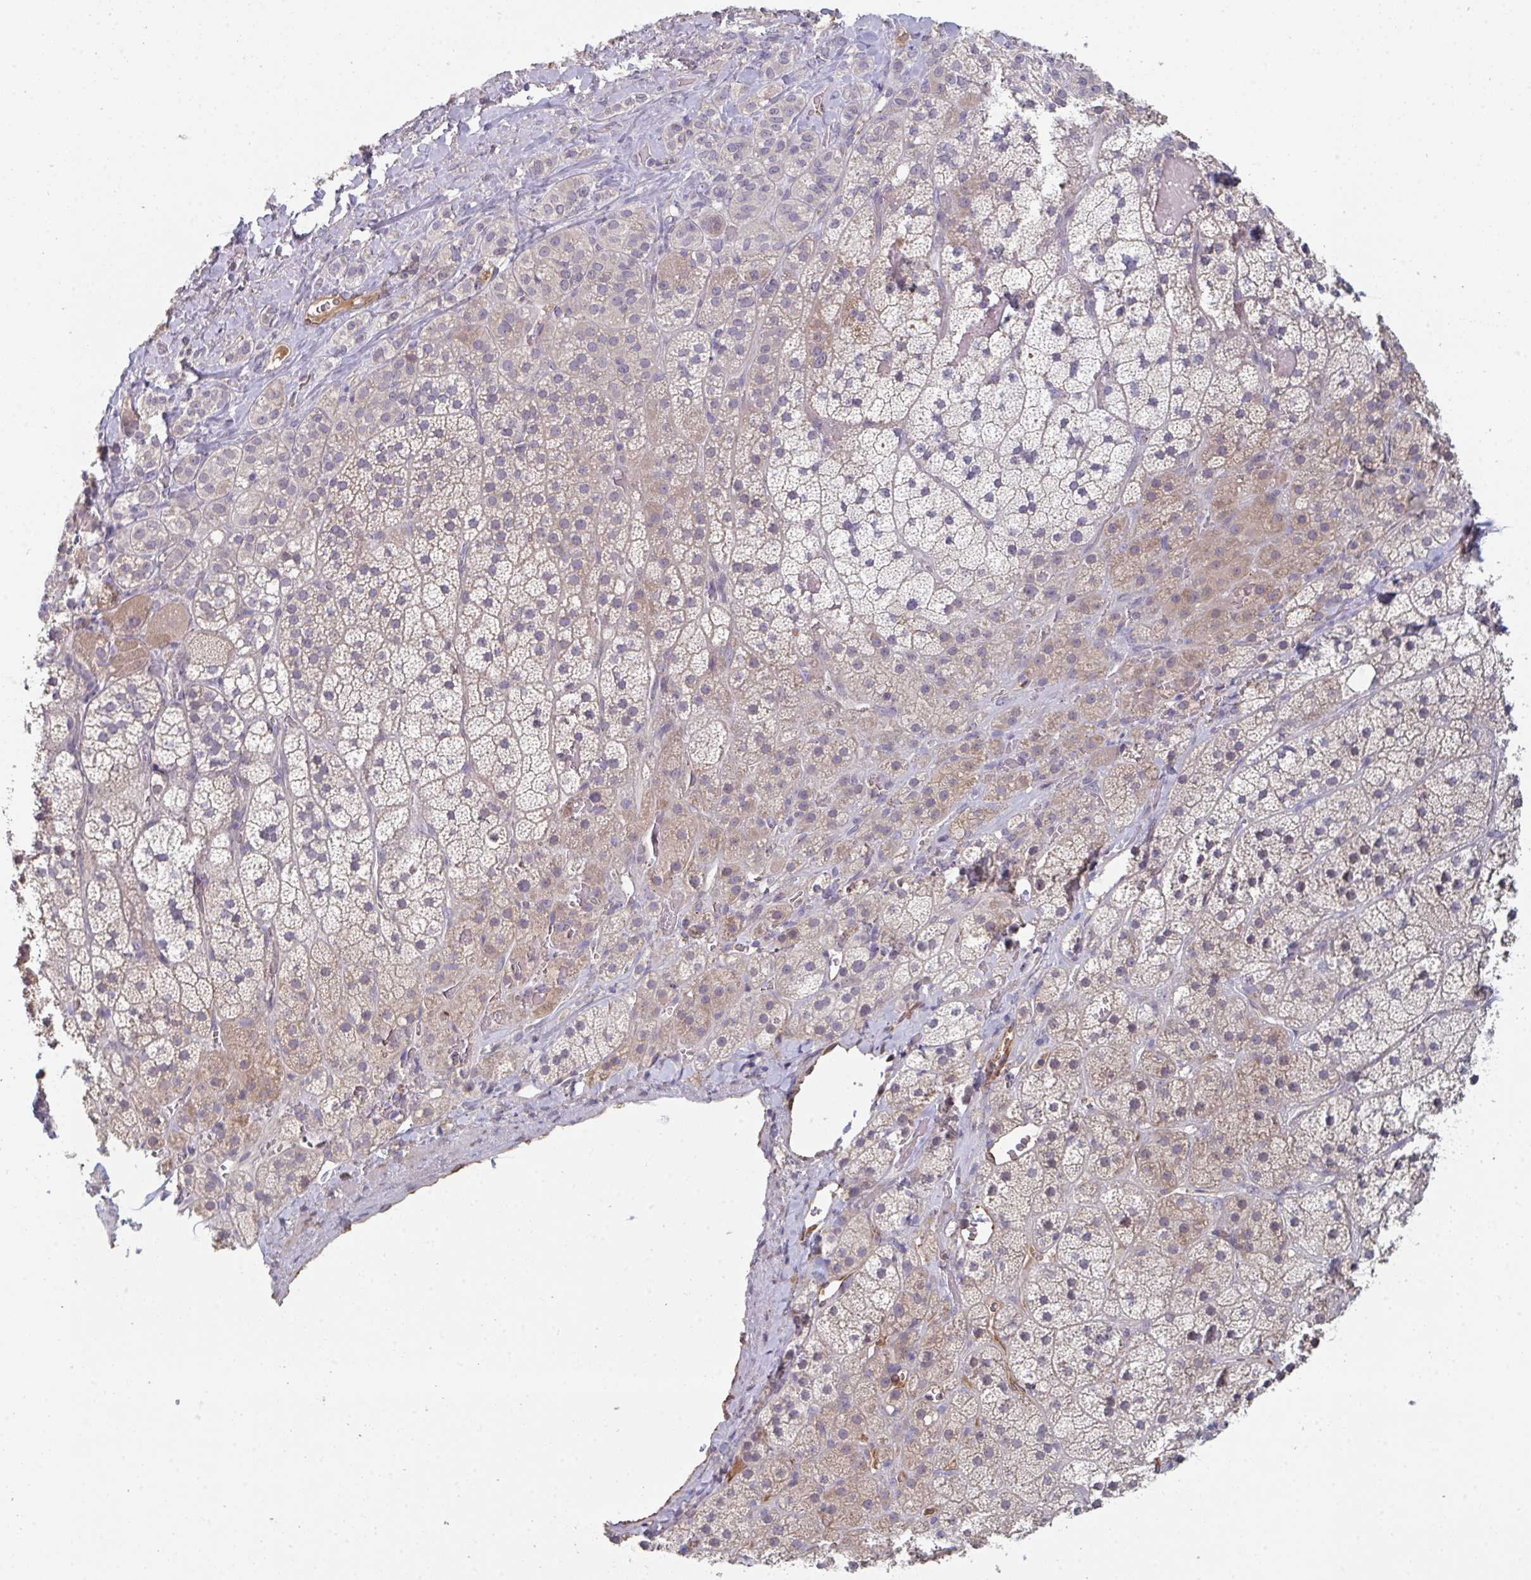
{"staining": {"intensity": "moderate", "quantity": "<25%", "location": "cytoplasmic/membranous"}, "tissue": "adrenal gland", "cell_type": "Glandular cells", "image_type": "normal", "snomed": [{"axis": "morphology", "description": "Normal tissue, NOS"}, {"axis": "topography", "description": "Adrenal gland"}], "caption": "Immunohistochemistry (IHC) micrograph of benign adrenal gland stained for a protein (brown), which shows low levels of moderate cytoplasmic/membranous positivity in about <25% of glandular cells.", "gene": "HGFAC", "patient": {"sex": "male", "age": 57}}